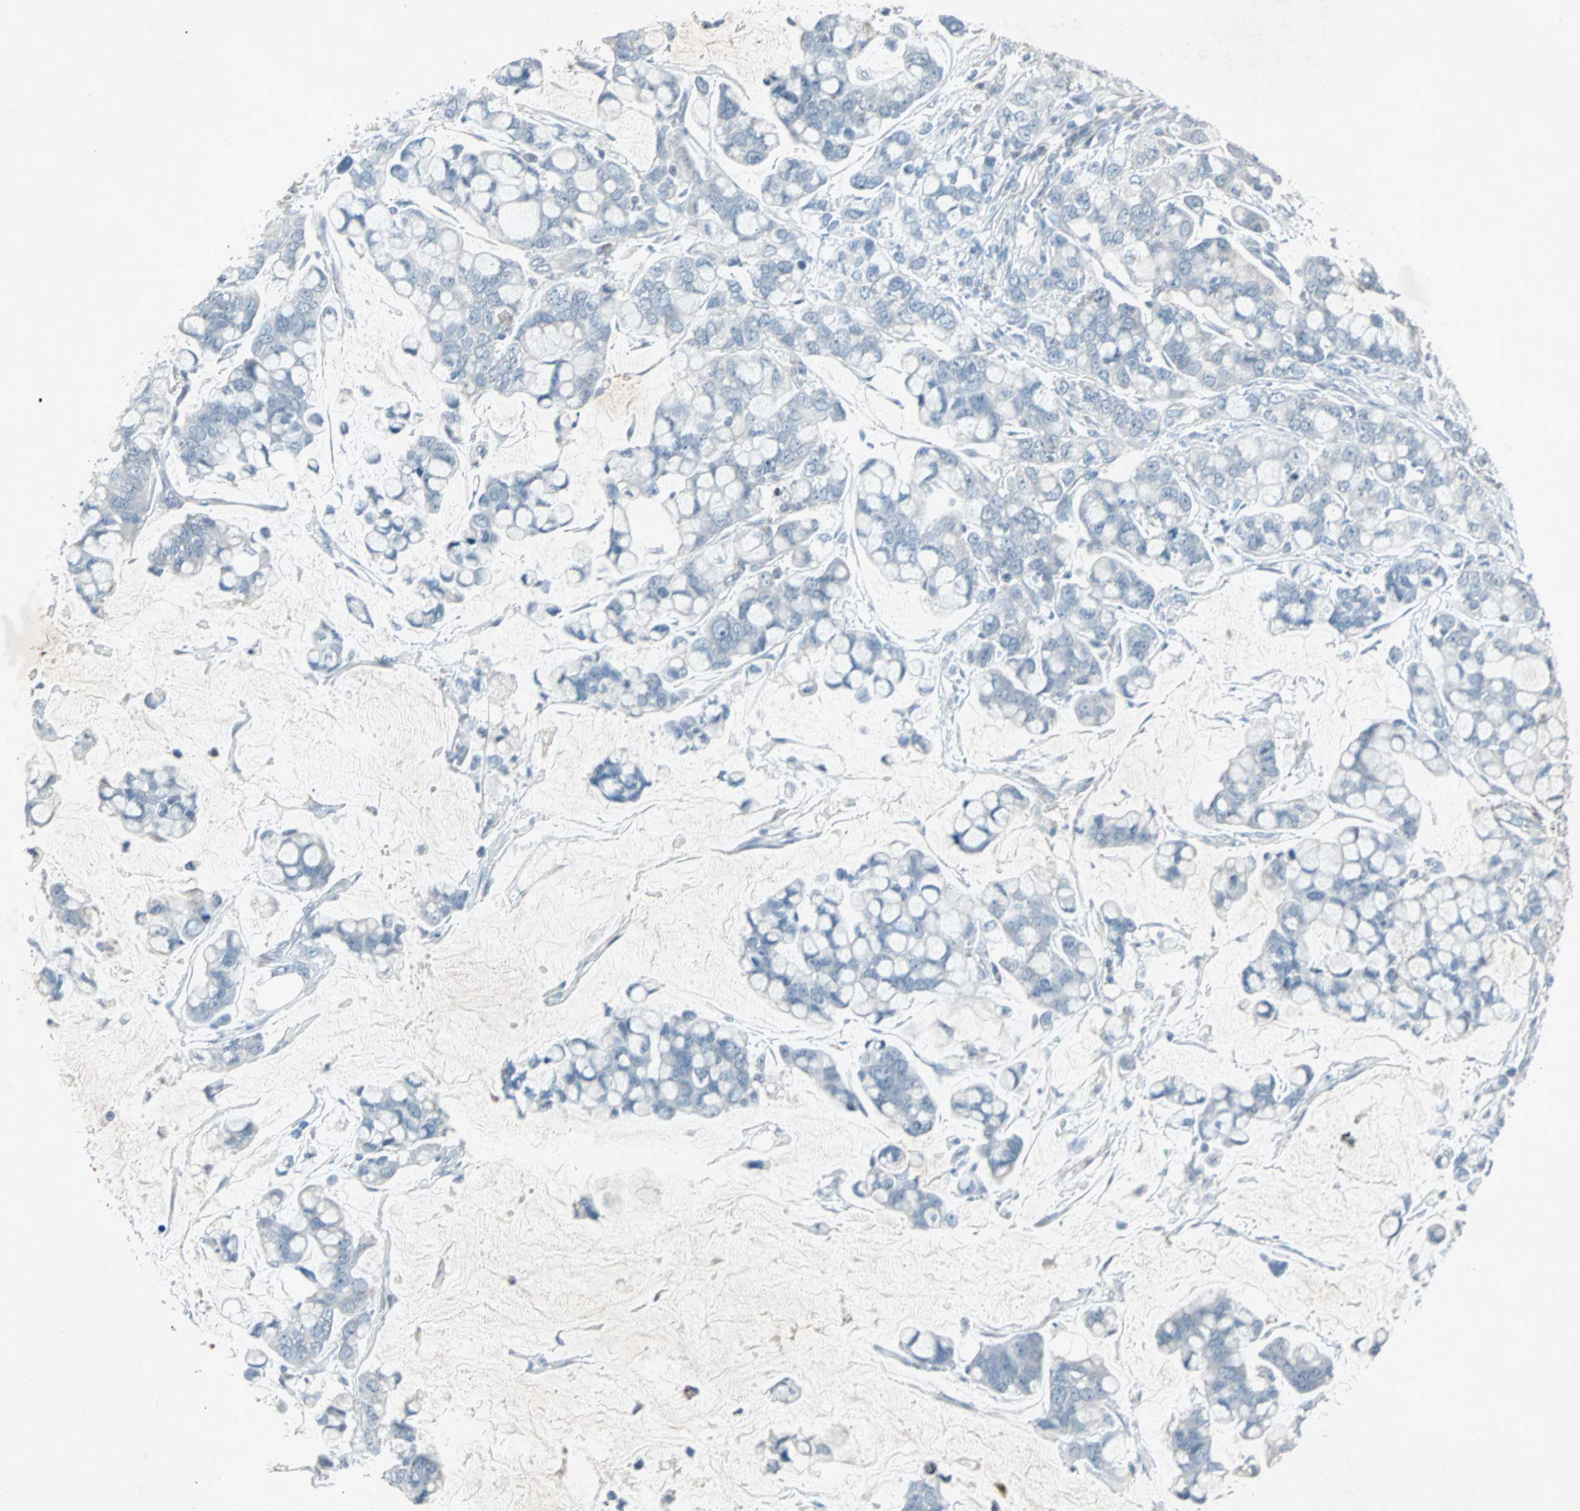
{"staining": {"intensity": "negative", "quantity": "none", "location": "none"}, "tissue": "stomach cancer", "cell_type": "Tumor cells", "image_type": "cancer", "snomed": [{"axis": "morphology", "description": "Adenocarcinoma, NOS"}, {"axis": "topography", "description": "Stomach, lower"}], "caption": "The immunohistochemistry histopathology image has no significant staining in tumor cells of stomach cancer (adenocarcinoma) tissue.", "gene": "LANCL3", "patient": {"sex": "male", "age": 84}}